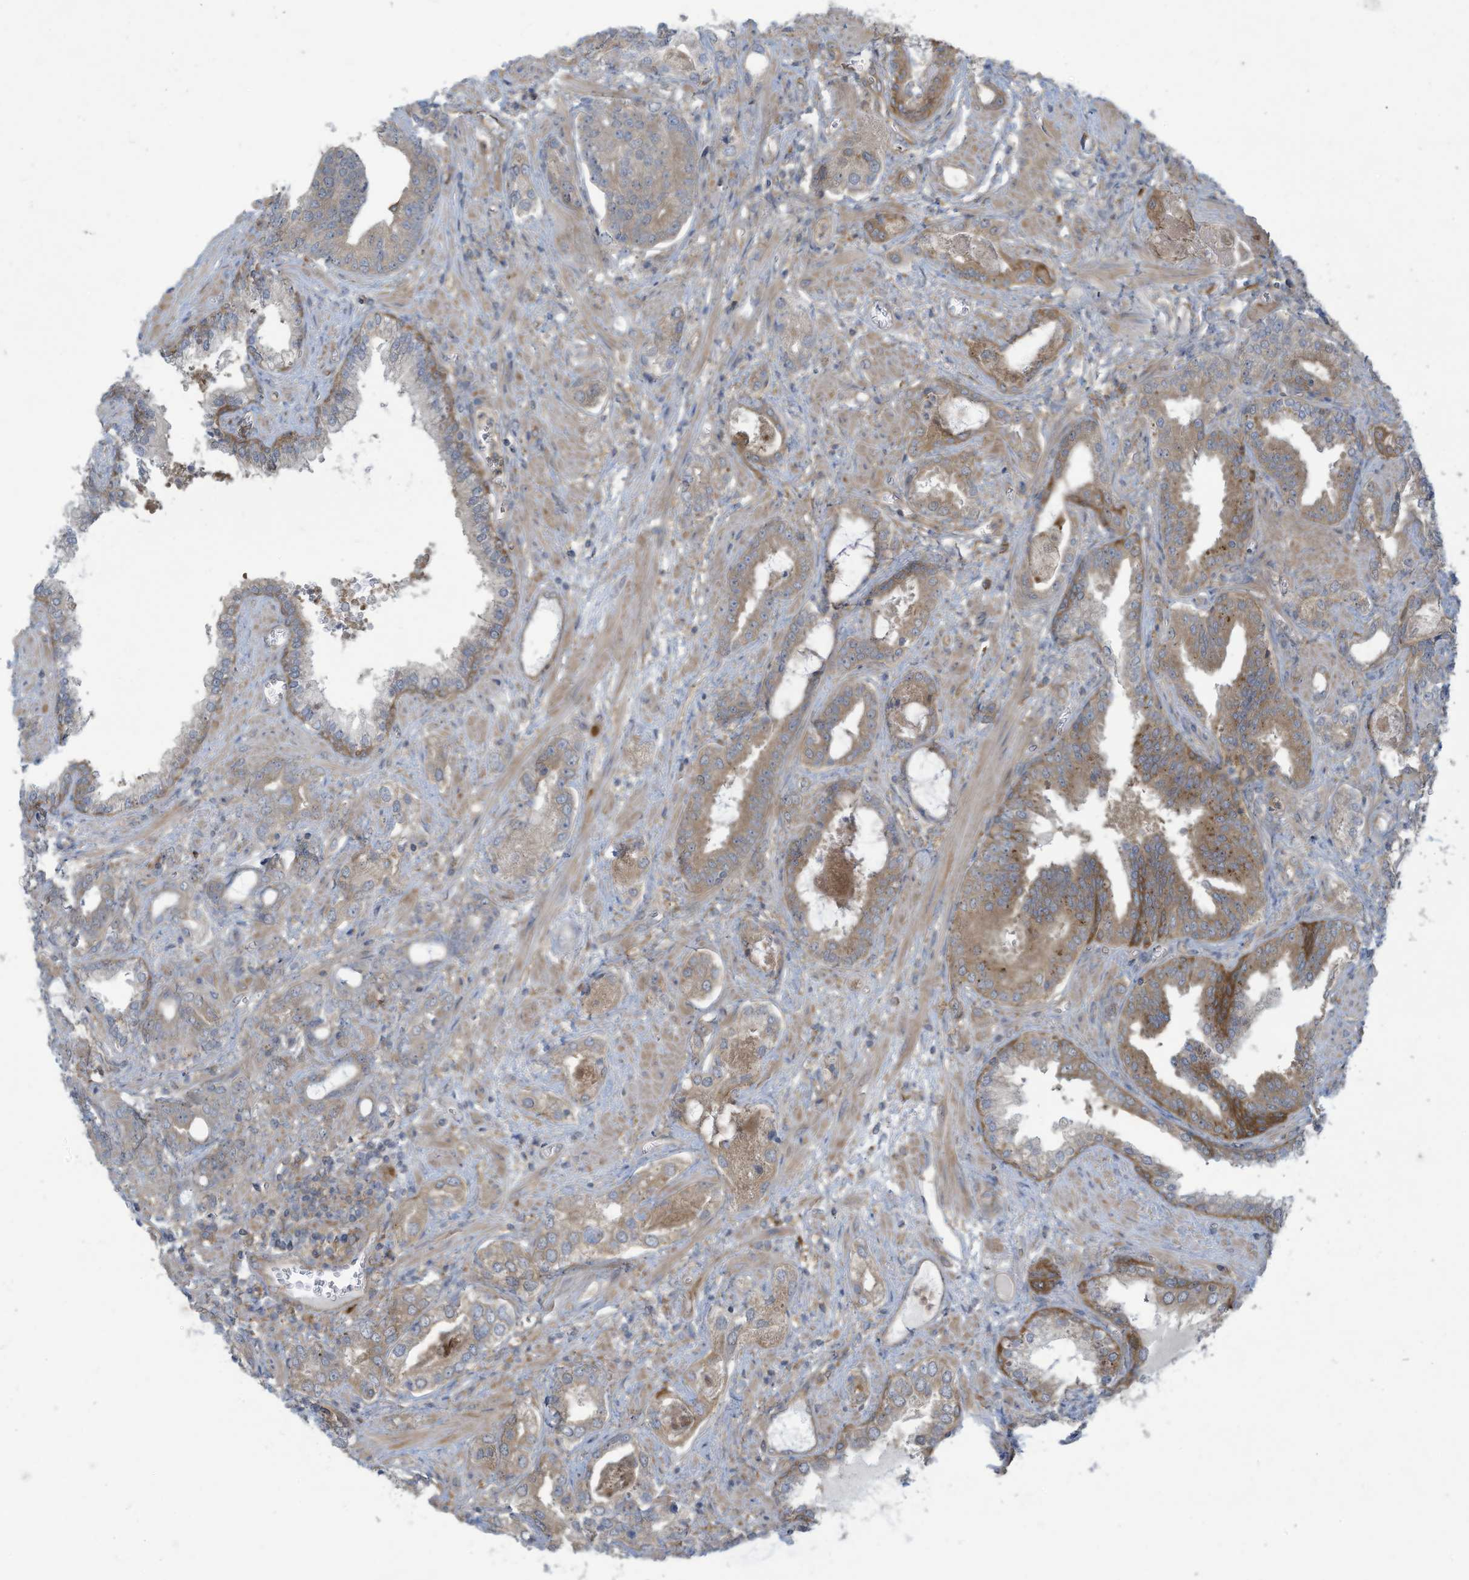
{"staining": {"intensity": "weak", "quantity": ">75%", "location": "cytoplasmic/membranous"}, "tissue": "prostate cancer", "cell_type": "Tumor cells", "image_type": "cancer", "snomed": [{"axis": "morphology", "description": "Adenocarcinoma, High grade"}, {"axis": "topography", "description": "Prostate and seminal vesicle, NOS"}], "caption": "The histopathology image shows a brown stain indicating the presence of a protein in the cytoplasmic/membranous of tumor cells in adenocarcinoma (high-grade) (prostate). The staining is performed using DAB brown chromogen to label protein expression. The nuclei are counter-stained blue using hematoxylin.", "gene": "ADI1", "patient": {"sex": "male", "age": 67}}